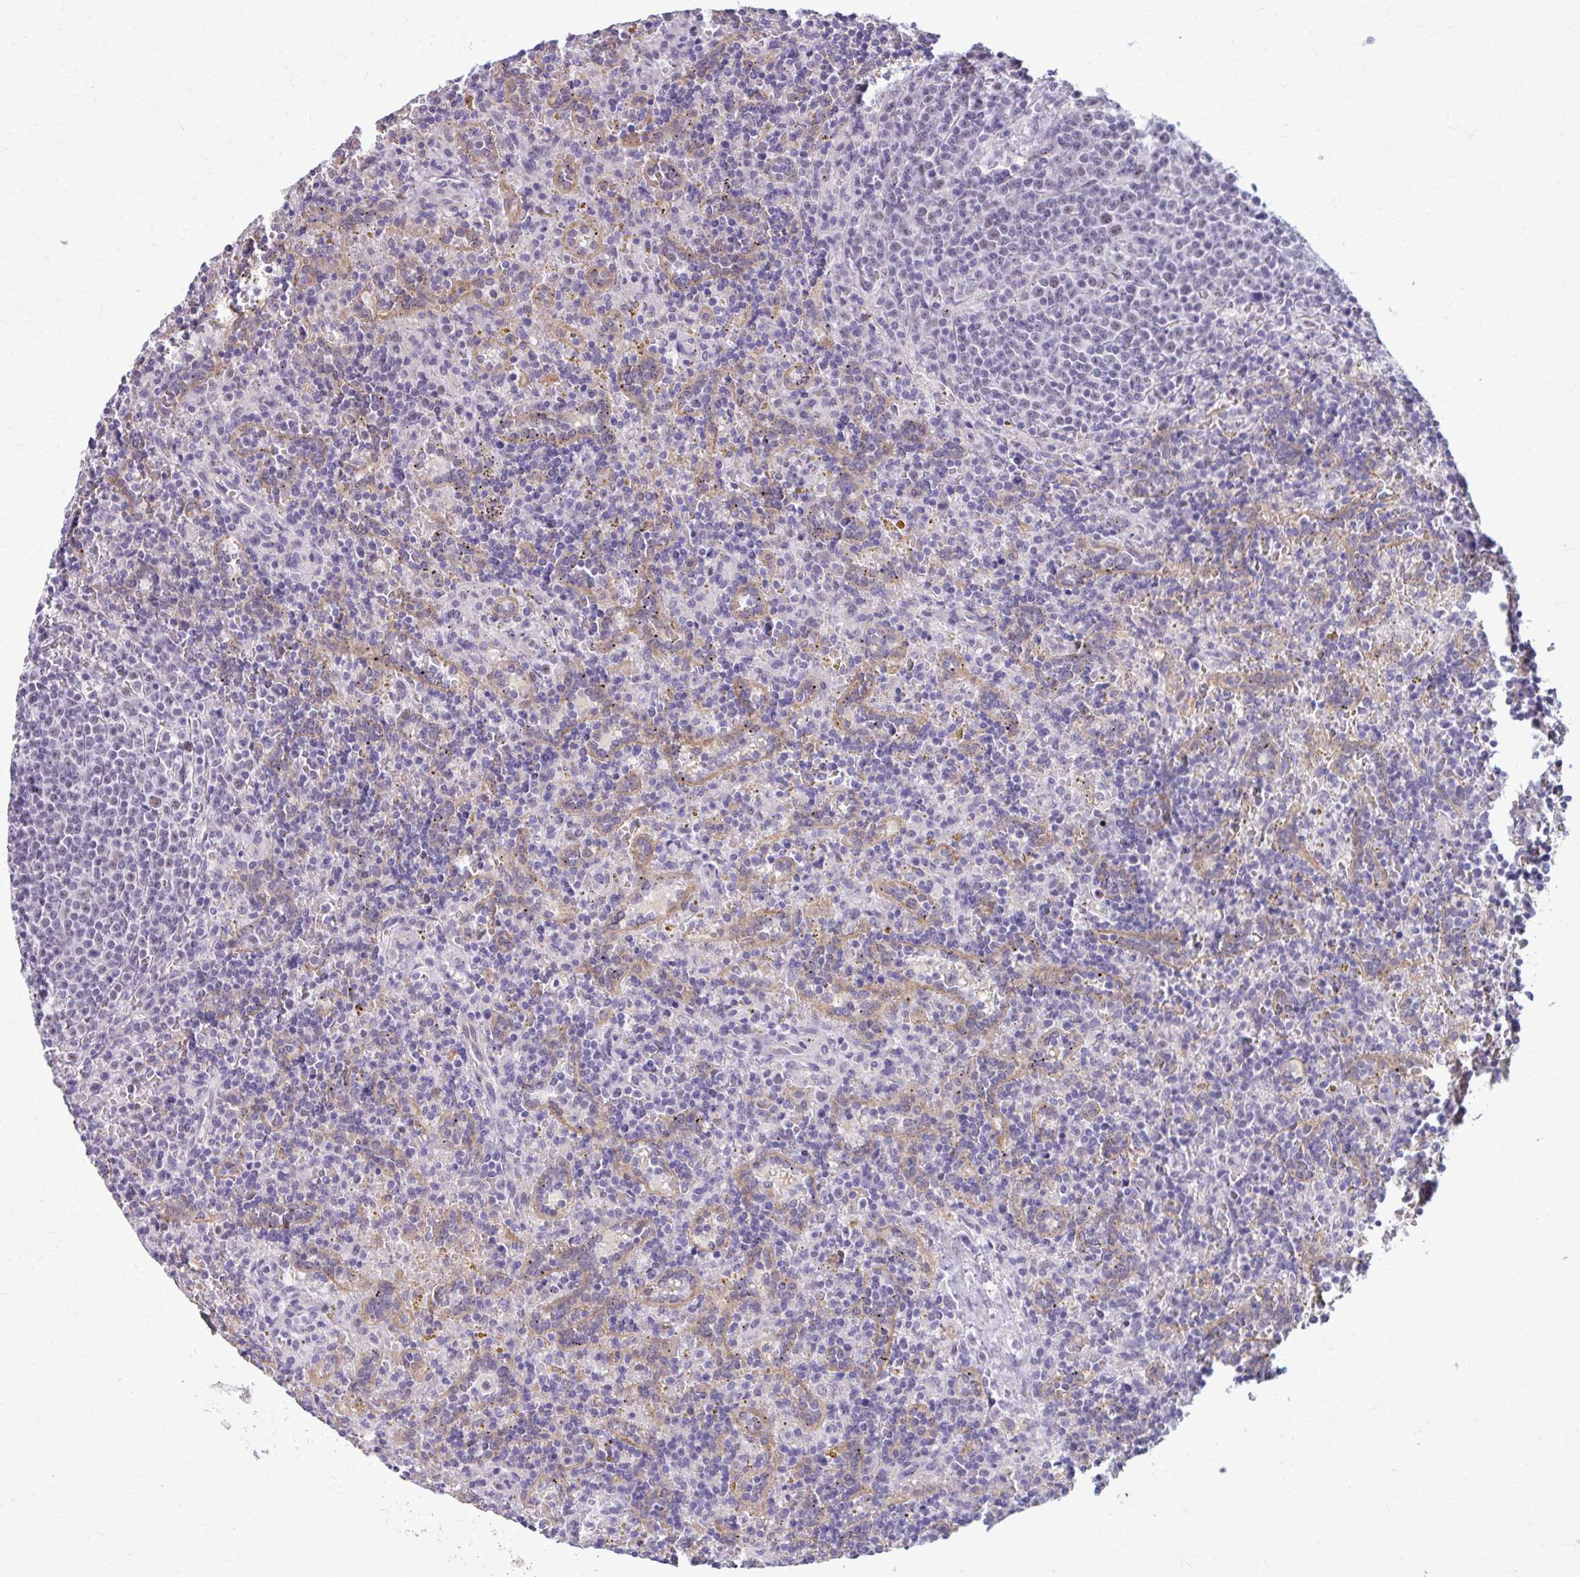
{"staining": {"intensity": "negative", "quantity": "none", "location": "none"}, "tissue": "lymphoma", "cell_type": "Tumor cells", "image_type": "cancer", "snomed": [{"axis": "morphology", "description": "Malignant lymphoma, non-Hodgkin's type, Low grade"}, {"axis": "topography", "description": "Spleen"}], "caption": "Tumor cells are negative for protein expression in human lymphoma.", "gene": "NUMBL", "patient": {"sex": "male", "age": 67}}